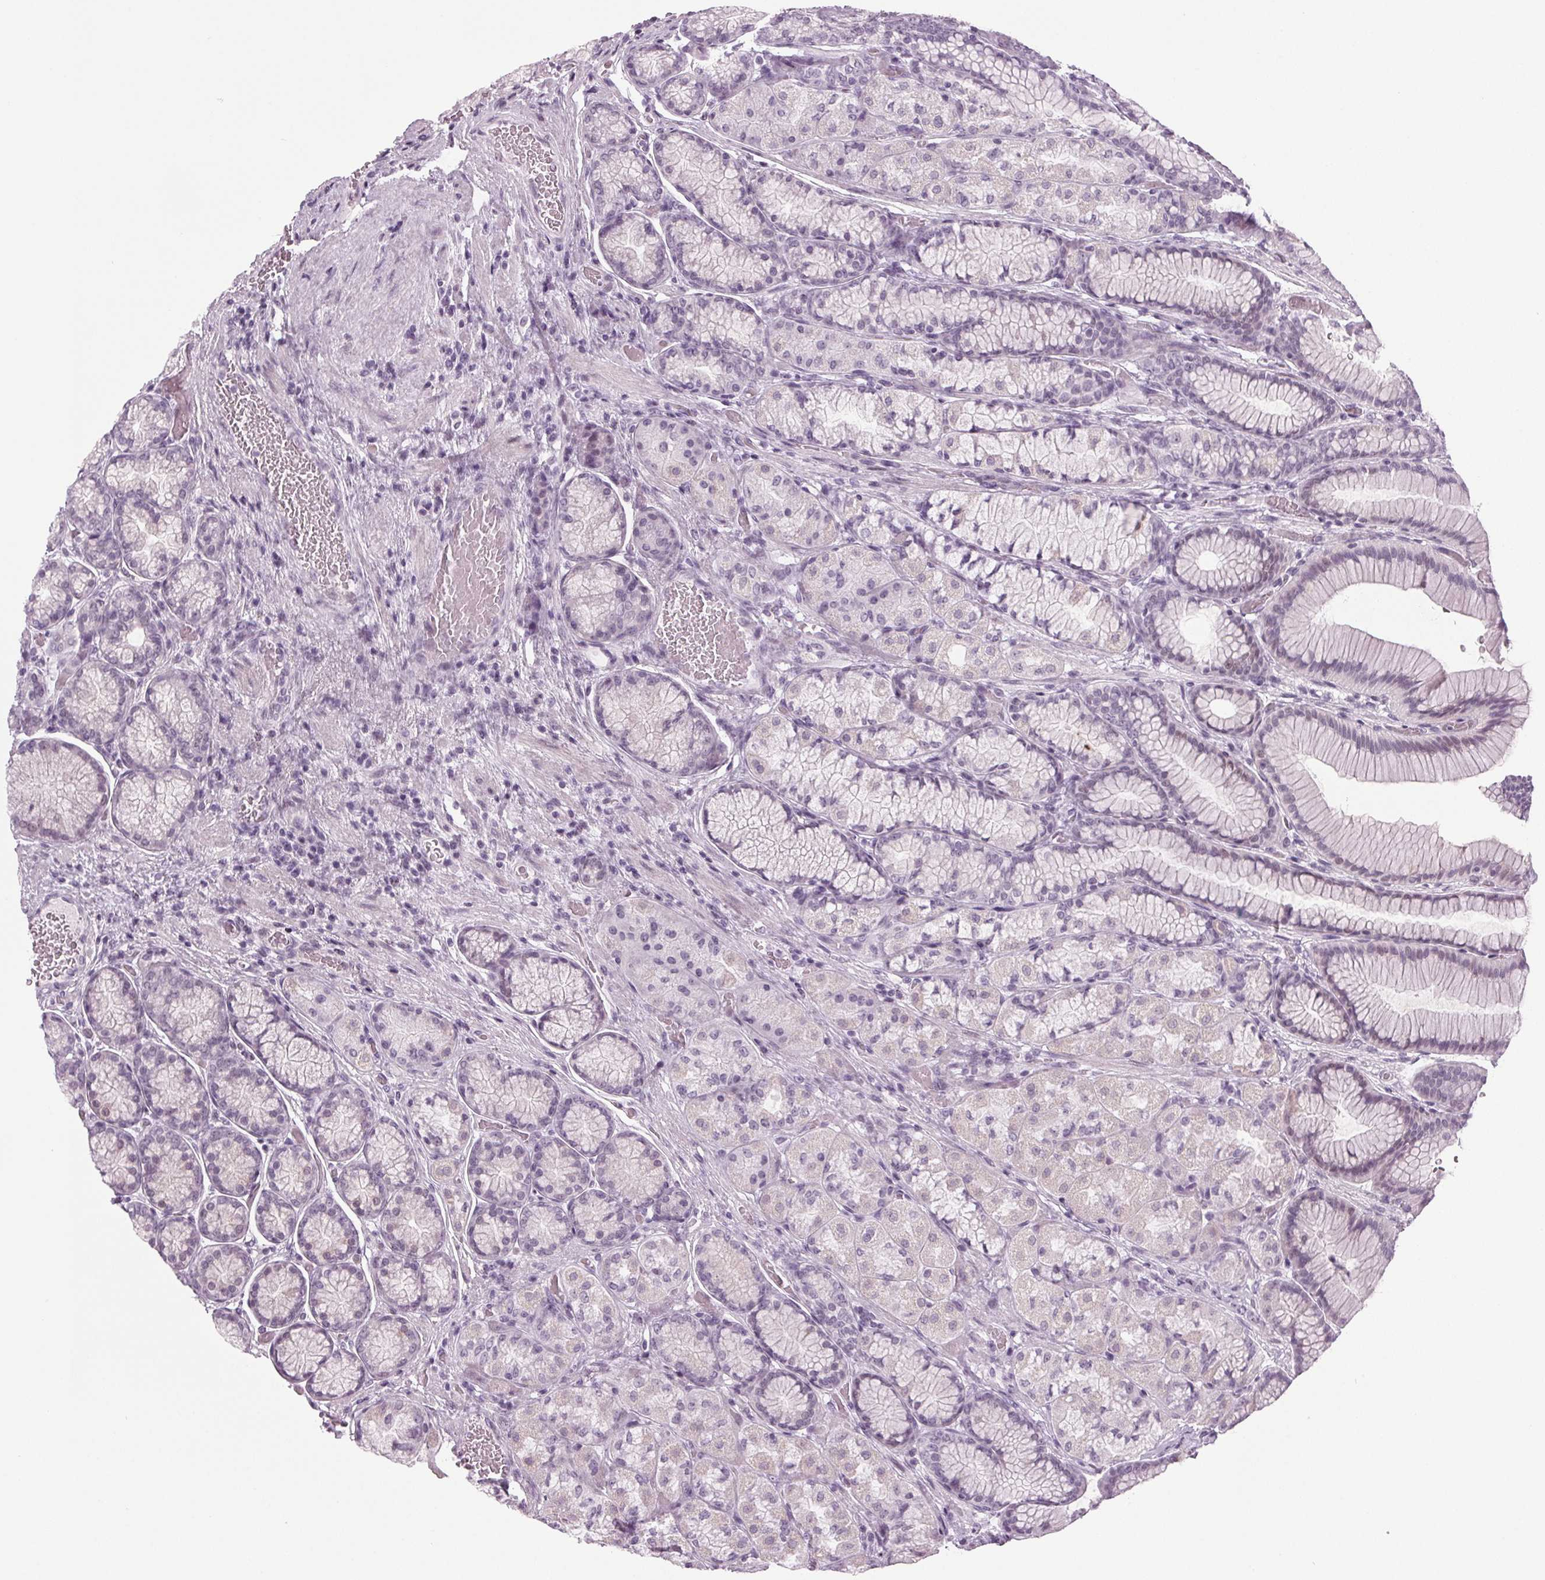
{"staining": {"intensity": "weak", "quantity": "<25%", "location": "cytoplasmic/membranous"}, "tissue": "stomach", "cell_type": "Glandular cells", "image_type": "normal", "snomed": [{"axis": "morphology", "description": "Normal tissue, NOS"}, {"axis": "morphology", "description": "Adenocarcinoma, NOS"}, {"axis": "morphology", "description": "Adenocarcinoma, High grade"}, {"axis": "topography", "description": "Stomach, upper"}, {"axis": "topography", "description": "Stomach"}], "caption": "A micrograph of human stomach is negative for staining in glandular cells. (DAB IHC with hematoxylin counter stain).", "gene": "IGF2BP1", "patient": {"sex": "female", "age": 65}}